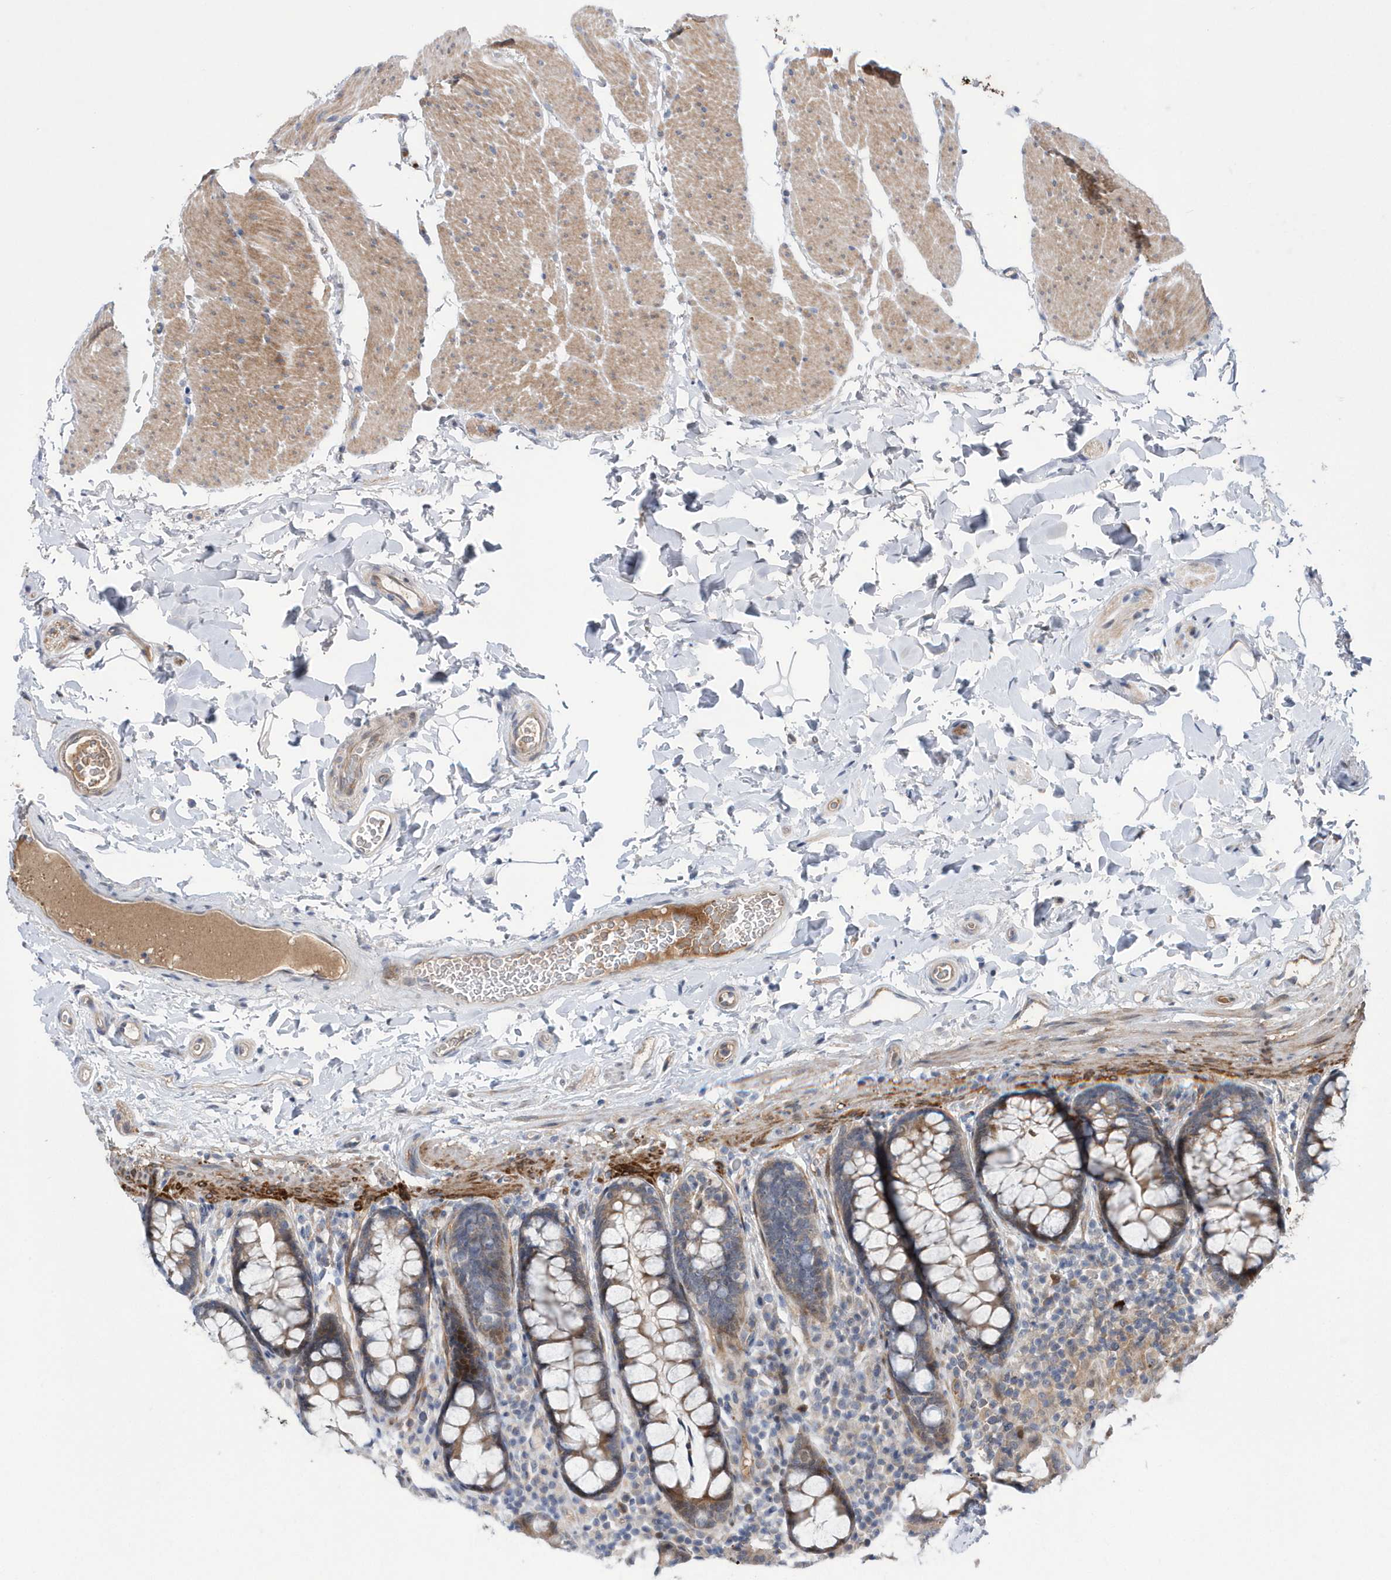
{"staining": {"intensity": "moderate", "quantity": ">75%", "location": "cytoplasmic/membranous"}, "tissue": "colon", "cell_type": "Endothelial cells", "image_type": "normal", "snomed": [{"axis": "morphology", "description": "Normal tissue, NOS"}, {"axis": "topography", "description": "Colon"}], "caption": "Immunohistochemical staining of unremarkable human colon exhibits >75% levels of moderate cytoplasmic/membranous protein staining in about >75% of endothelial cells. The protein is stained brown, and the nuclei are stained in blue (DAB (3,3'-diaminobenzidine) IHC with brightfield microscopy, high magnification).", "gene": "DSPP", "patient": {"sex": "female", "age": 80}}